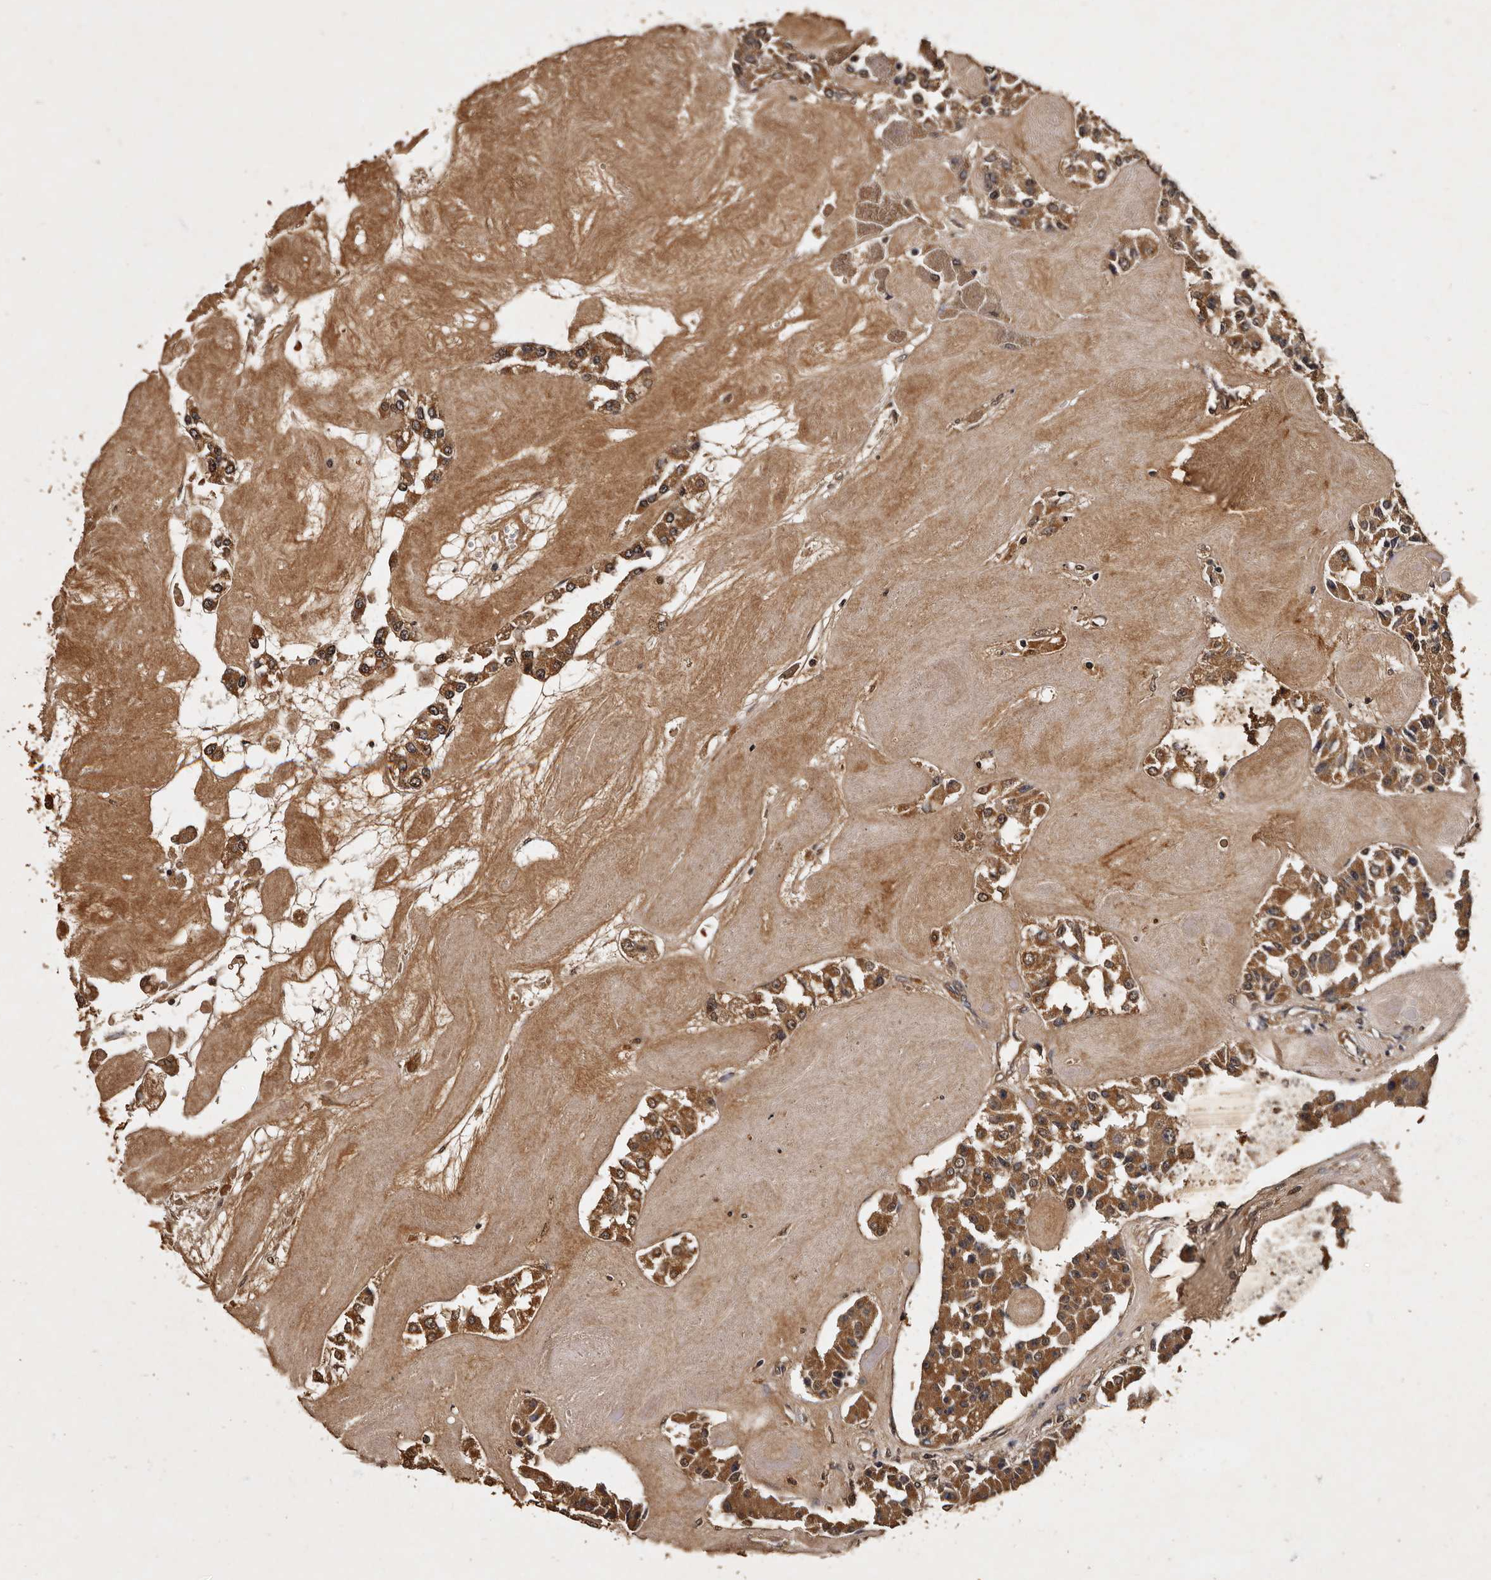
{"staining": {"intensity": "strong", "quantity": ">75%", "location": "cytoplasmic/membranous"}, "tissue": "carcinoid", "cell_type": "Tumor cells", "image_type": "cancer", "snomed": [{"axis": "morphology", "description": "Carcinoid, malignant, NOS"}, {"axis": "topography", "description": "Pancreas"}], "caption": "DAB (3,3'-diaminobenzidine) immunohistochemical staining of malignant carcinoid exhibits strong cytoplasmic/membranous protein expression in about >75% of tumor cells.", "gene": "PARS2", "patient": {"sex": "male", "age": 41}}